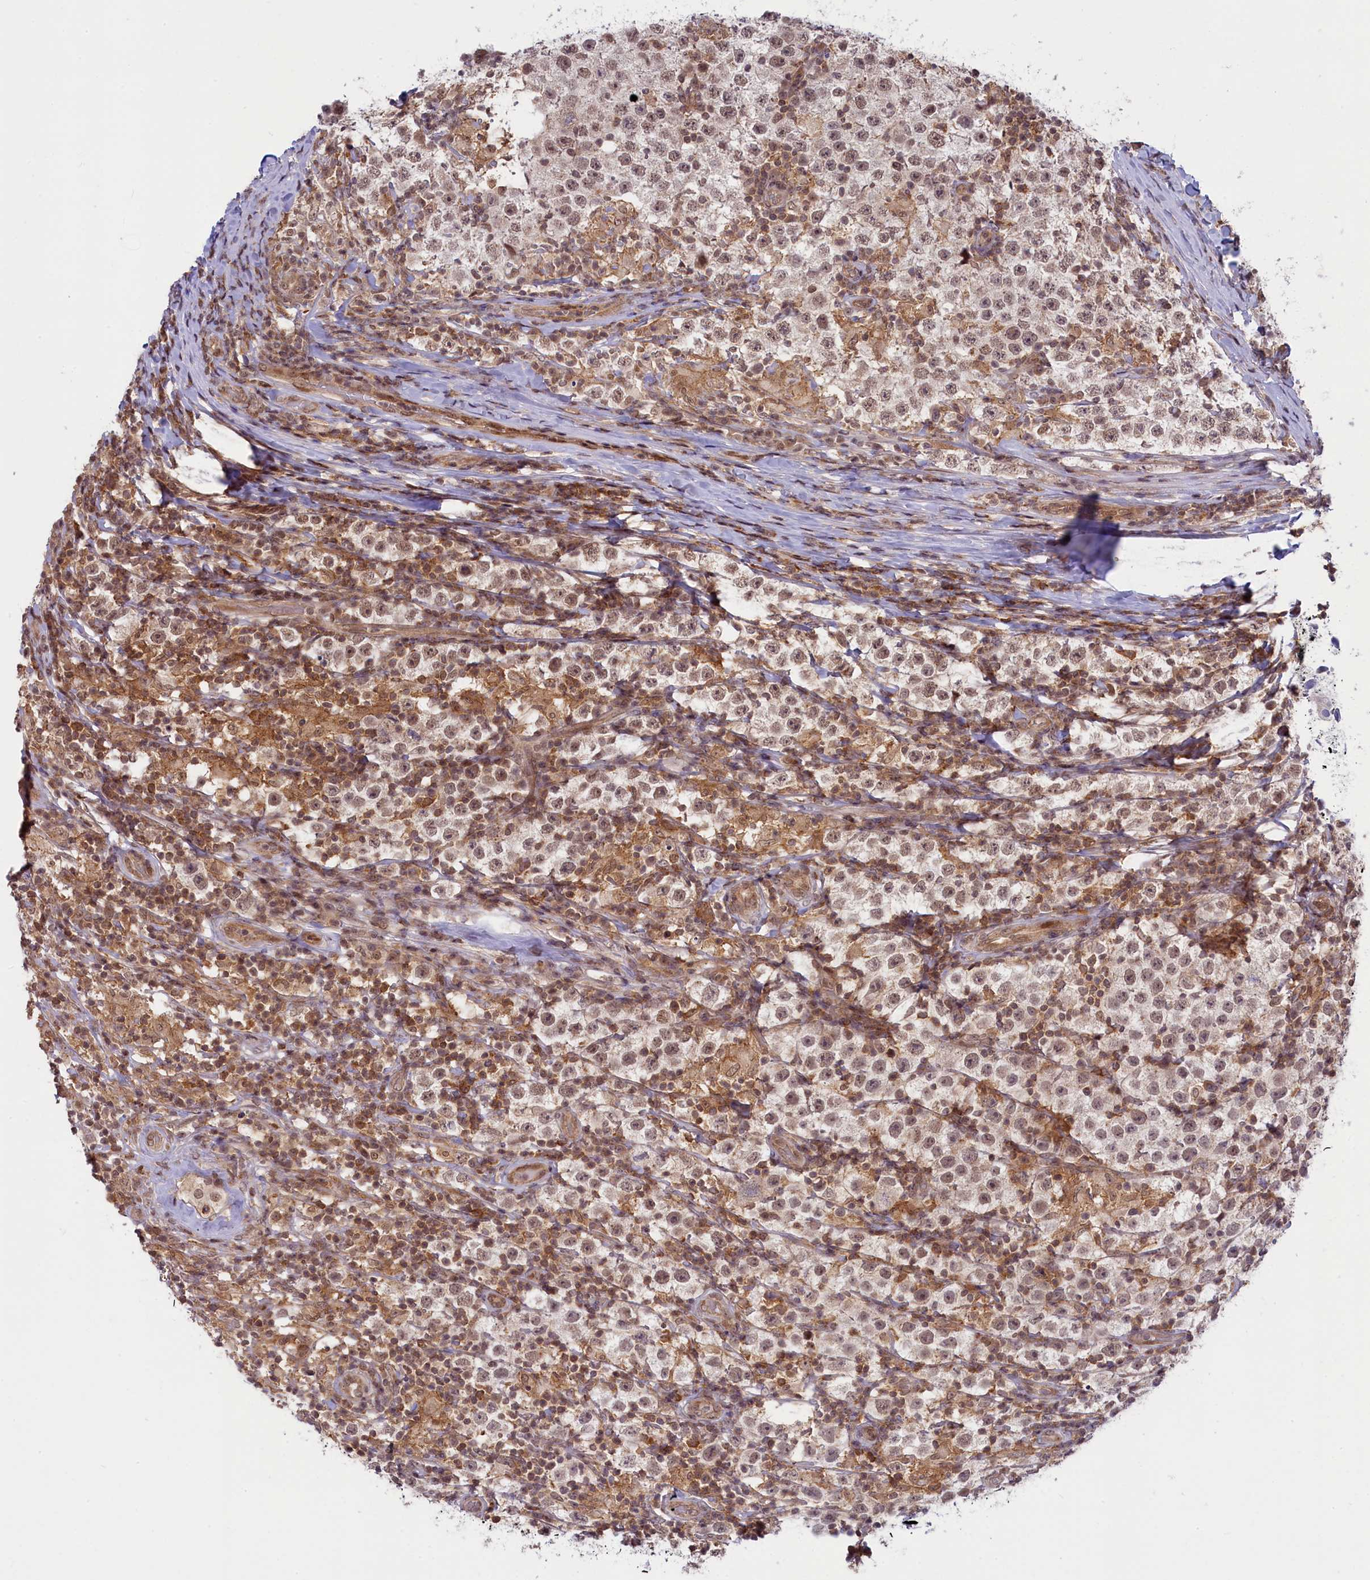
{"staining": {"intensity": "moderate", "quantity": ">75%", "location": "nuclear"}, "tissue": "testis cancer", "cell_type": "Tumor cells", "image_type": "cancer", "snomed": [{"axis": "morphology", "description": "Normal tissue, NOS"}, {"axis": "morphology", "description": "Urothelial carcinoma, High grade"}, {"axis": "morphology", "description": "Seminoma, NOS"}, {"axis": "morphology", "description": "Carcinoma, Embryonal, NOS"}, {"axis": "topography", "description": "Urinary bladder"}, {"axis": "topography", "description": "Testis"}], "caption": "Approximately >75% of tumor cells in seminoma (testis) exhibit moderate nuclear protein expression as visualized by brown immunohistochemical staining.", "gene": "FCHO1", "patient": {"sex": "male", "age": 41}}